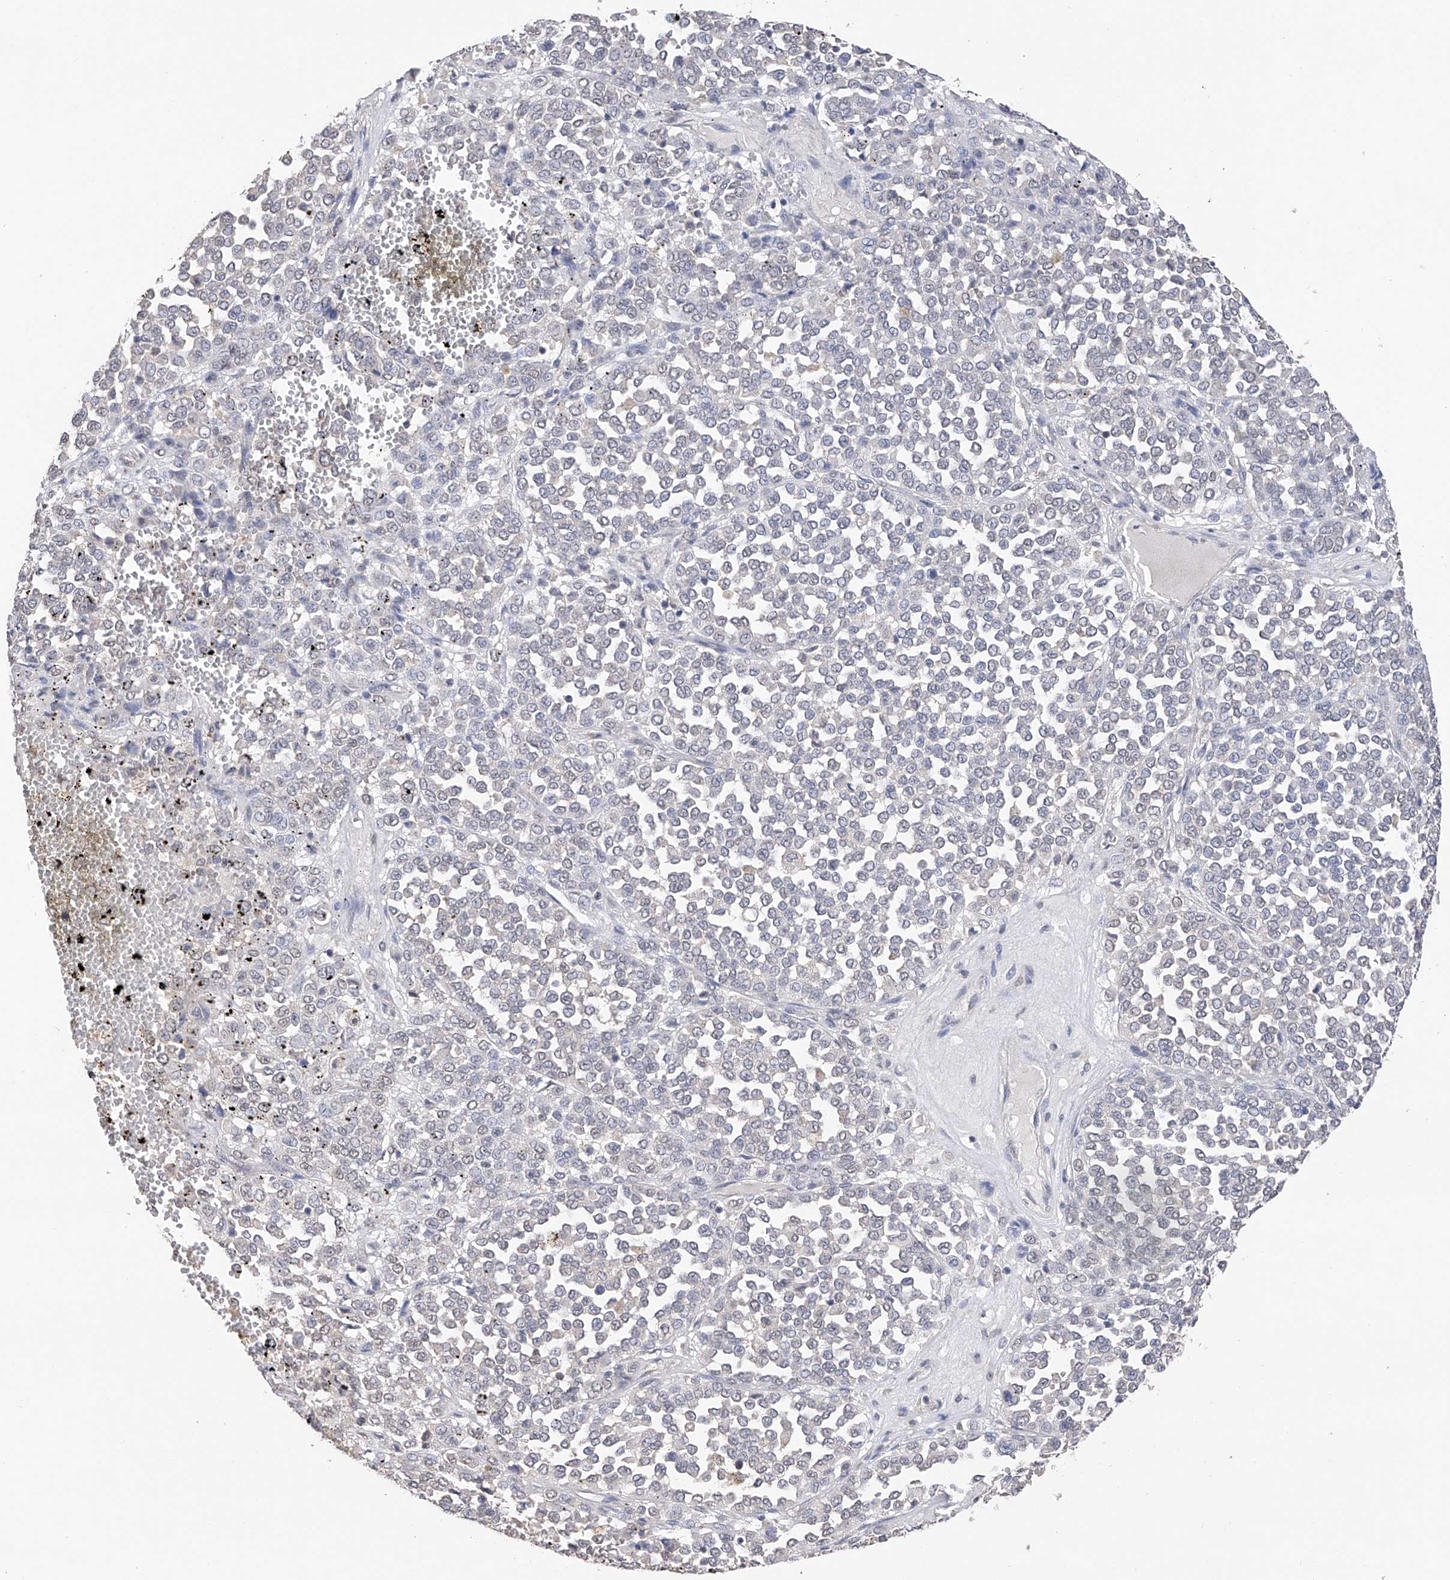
{"staining": {"intensity": "negative", "quantity": "none", "location": "none"}, "tissue": "melanoma", "cell_type": "Tumor cells", "image_type": "cancer", "snomed": [{"axis": "morphology", "description": "Malignant melanoma, Metastatic site"}, {"axis": "topography", "description": "Pancreas"}], "caption": "Immunohistochemical staining of malignant melanoma (metastatic site) demonstrates no significant positivity in tumor cells.", "gene": "DMAP1", "patient": {"sex": "female", "age": 30}}